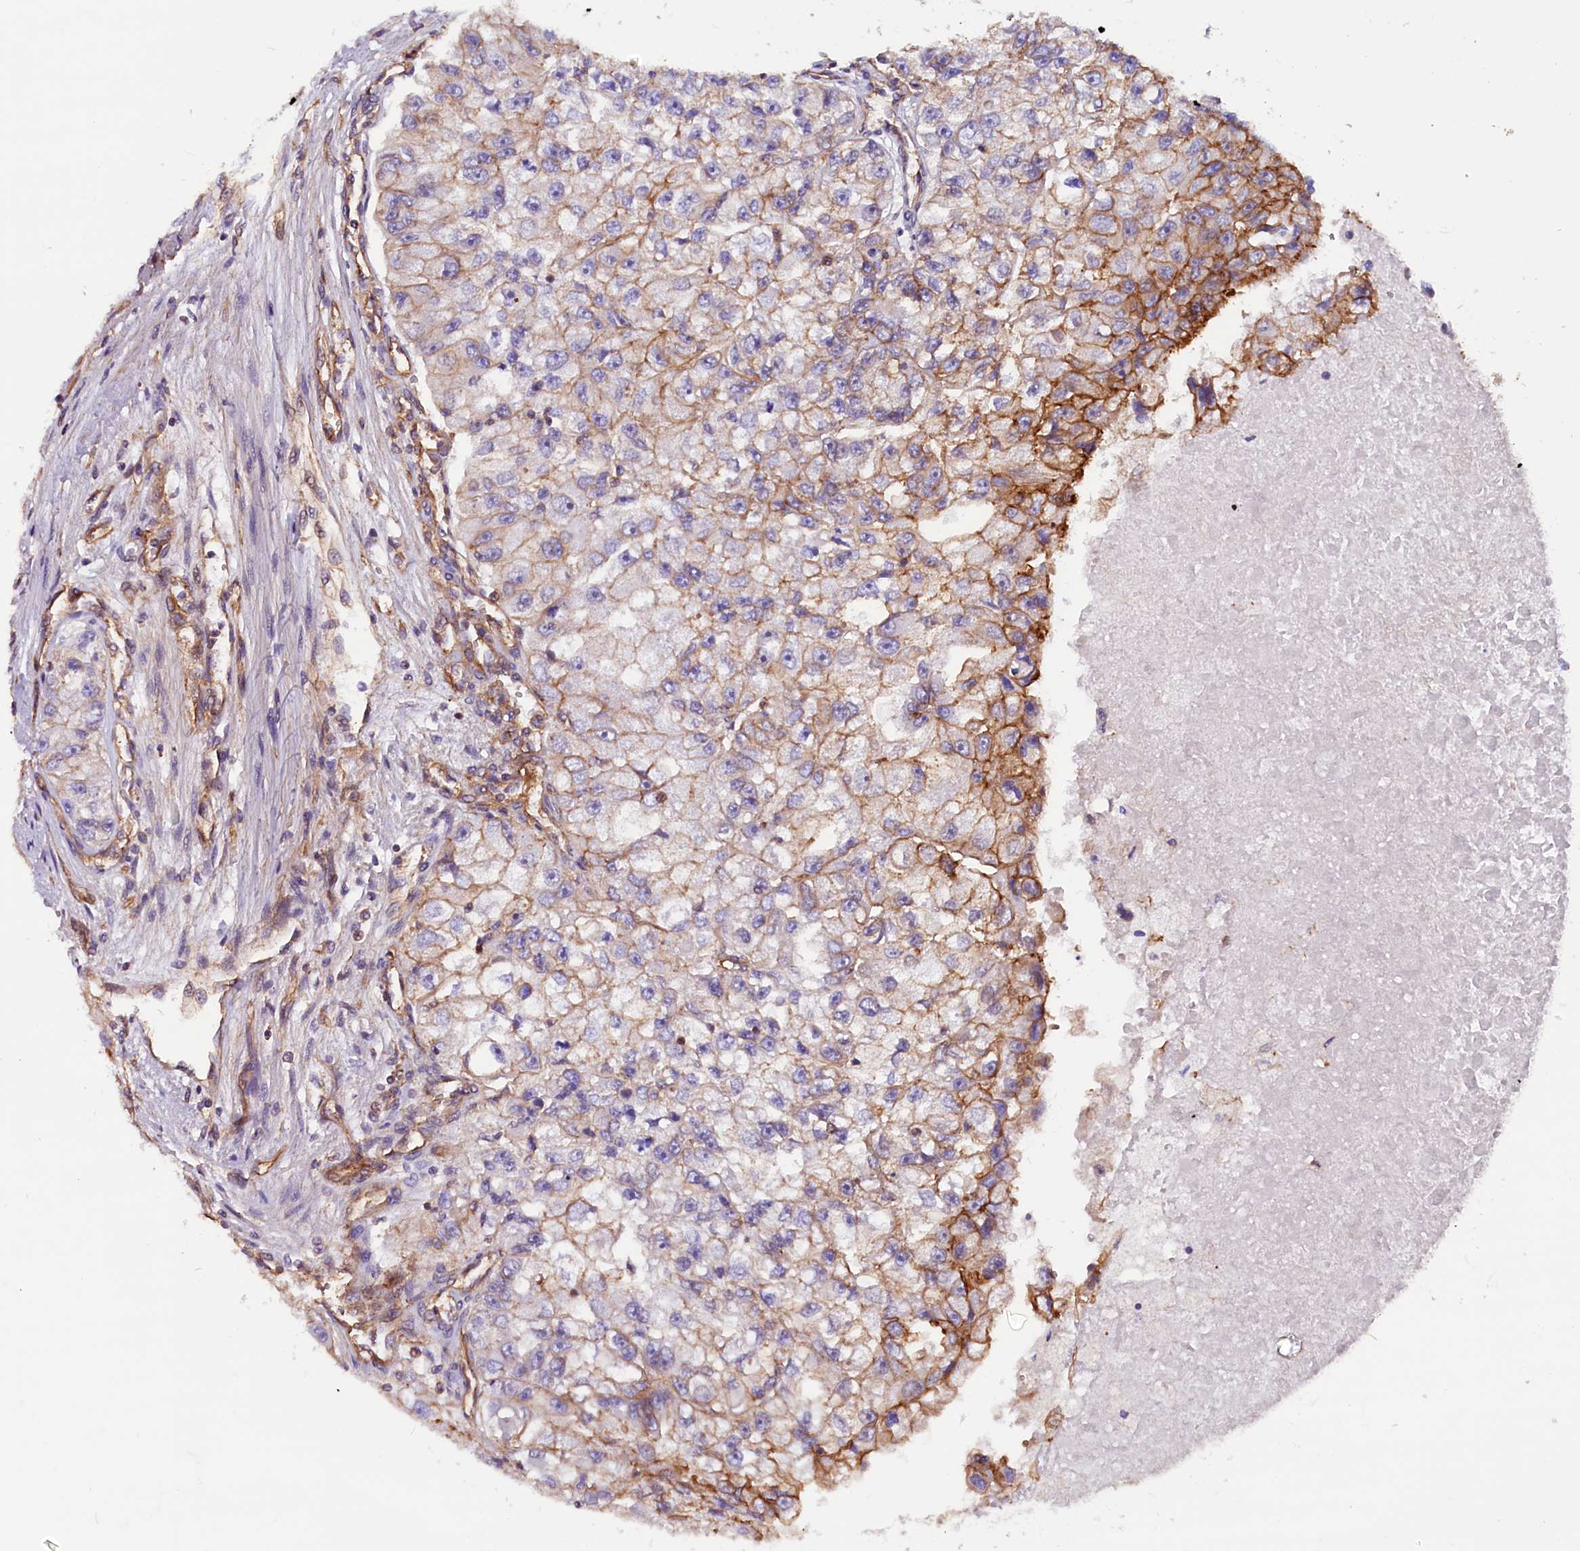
{"staining": {"intensity": "moderate", "quantity": "25%-75%", "location": "cytoplasmic/membranous"}, "tissue": "renal cancer", "cell_type": "Tumor cells", "image_type": "cancer", "snomed": [{"axis": "morphology", "description": "Adenocarcinoma, NOS"}, {"axis": "topography", "description": "Kidney"}], "caption": "High-magnification brightfield microscopy of adenocarcinoma (renal) stained with DAB (brown) and counterstained with hematoxylin (blue). tumor cells exhibit moderate cytoplasmic/membranous expression is seen in approximately25%-75% of cells.", "gene": "ZNF749", "patient": {"sex": "male", "age": 63}}